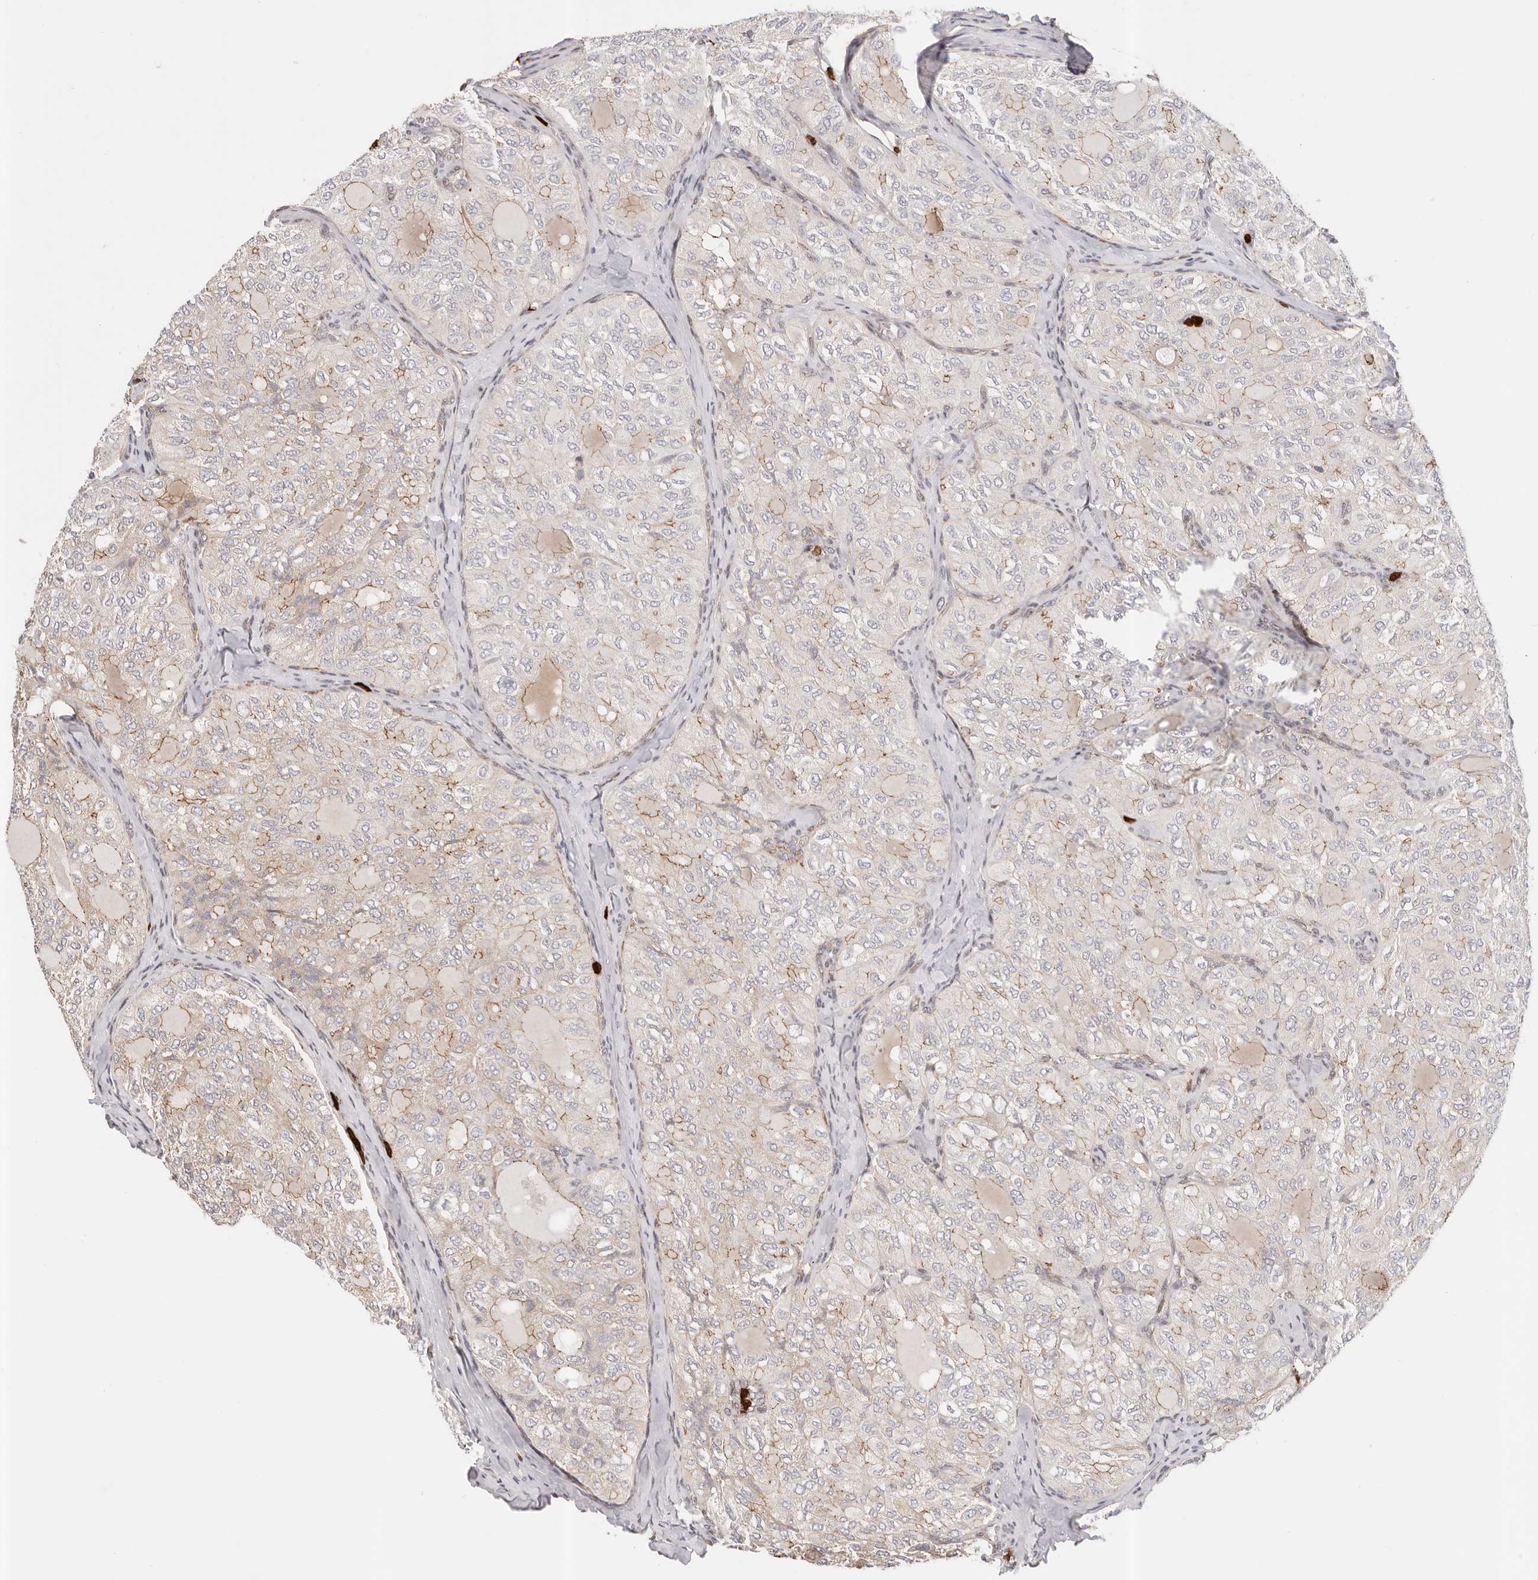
{"staining": {"intensity": "moderate", "quantity": "<25%", "location": "cytoplasmic/membranous"}, "tissue": "thyroid cancer", "cell_type": "Tumor cells", "image_type": "cancer", "snomed": [{"axis": "morphology", "description": "Follicular adenoma carcinoma, NOS"}, {"axis": "topography", "description": "Thyroid gland"}], "caption": "Immunohistochemical staining of human thyroid follicular adenoma carcinoma exhibits low levels of moderate cytoplasmic/membranous staining in approximately <25% of tumor cells.", "gene": "AFDN", "patient": {"sex": "male", "age": 75}}